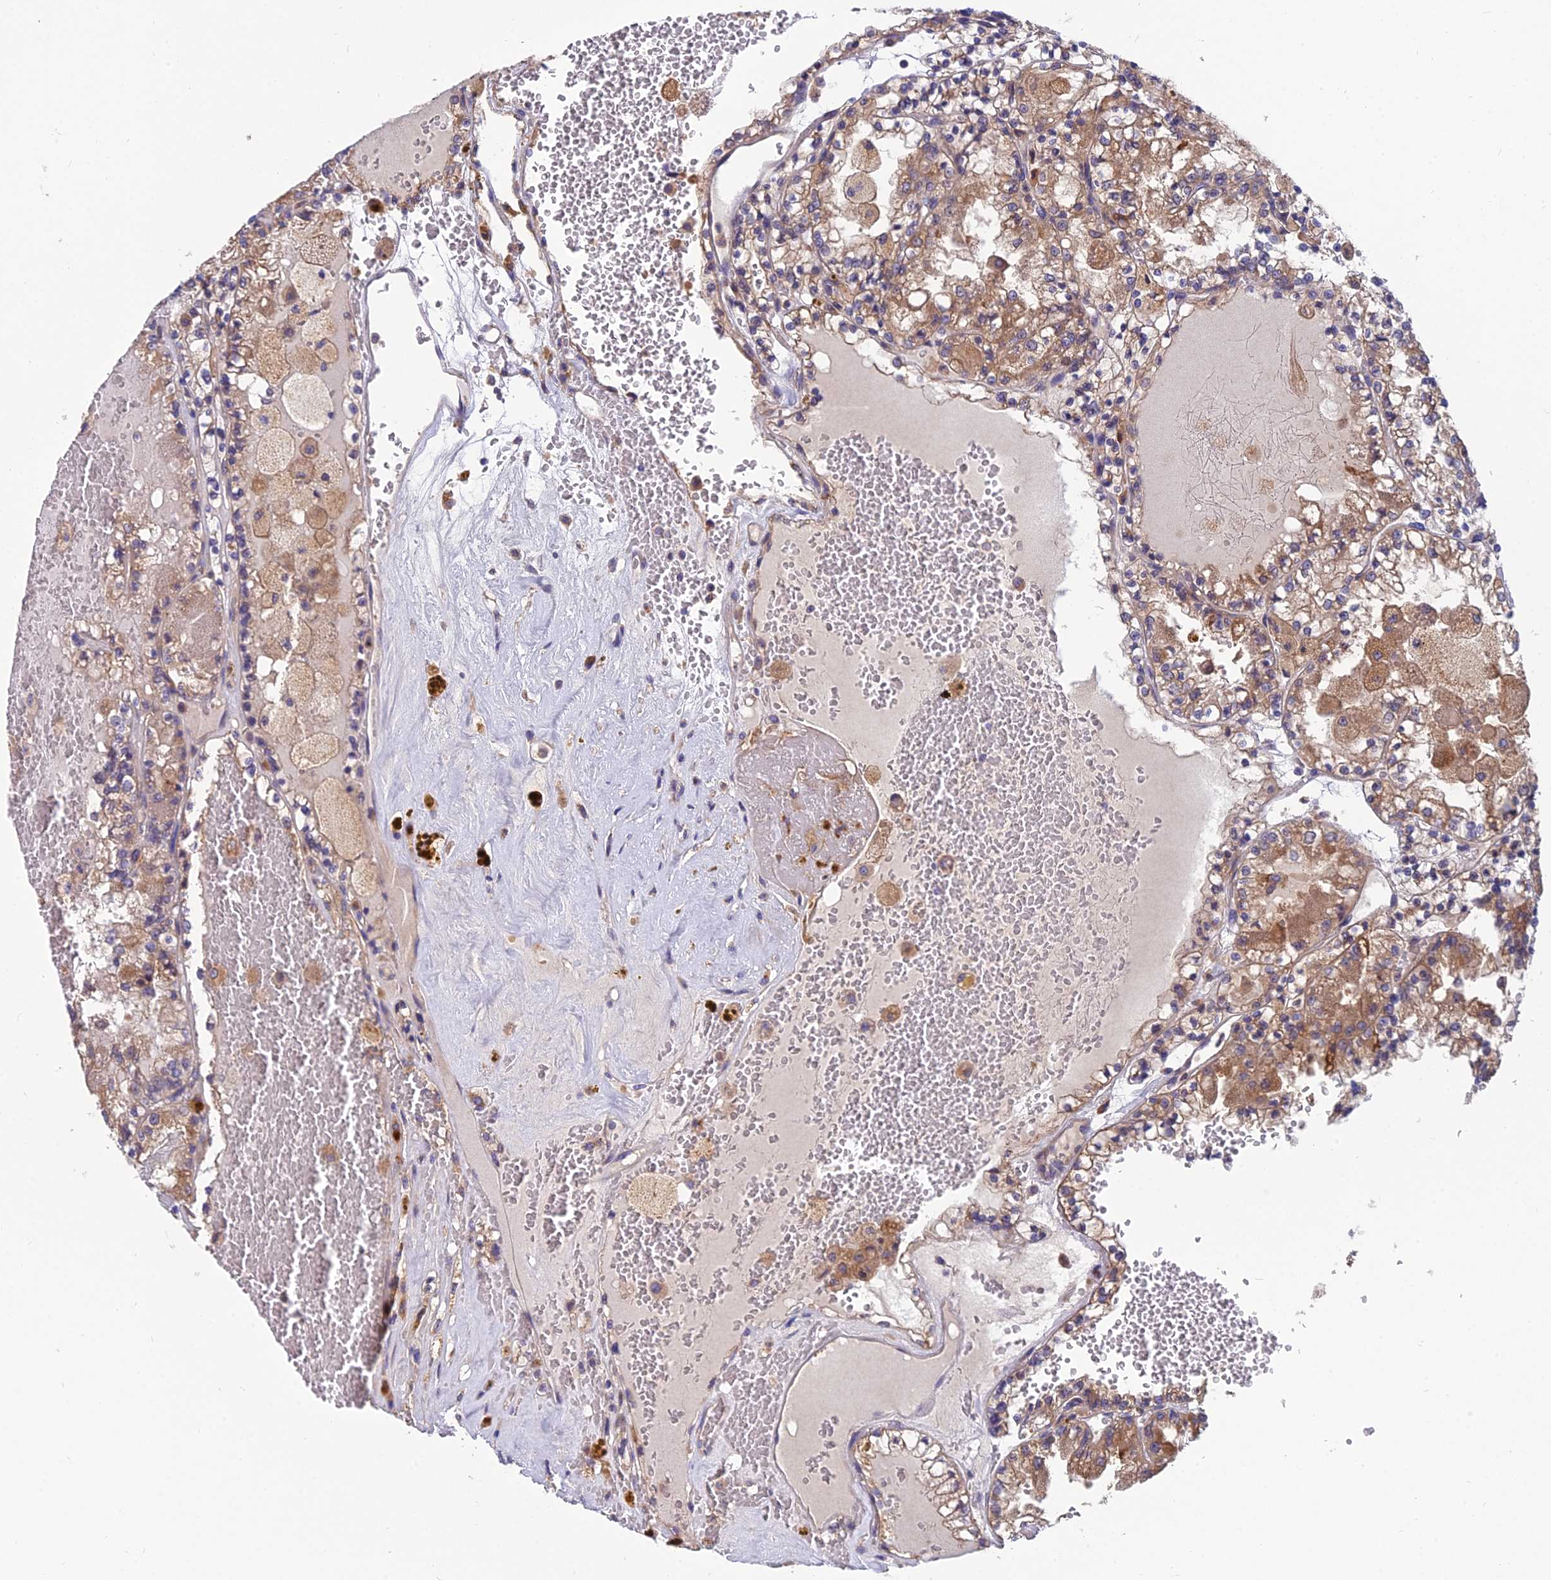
{"staining": {"intensity": "moderate", "quantity": "25%-75%", "location": "cytoplasmic/membranous"}, "tissue": "renal cancer", "cell_type": "Tumor cells", "image_type": "cancer", "snomed": [{"axis": "morphology", "description": "Adenocarcinoma, NOS"}, {"axis": "topography", "description": "Kidney"}], "caption": "Immunohistochemistry of human renal cancer demonstrates medium levels of moderate cytoplasmic/membranous positivity in approximately 25%-75% of tumor cells.", "gene": "UMAD1", "patient": {"sex": "female", "age": 56}}